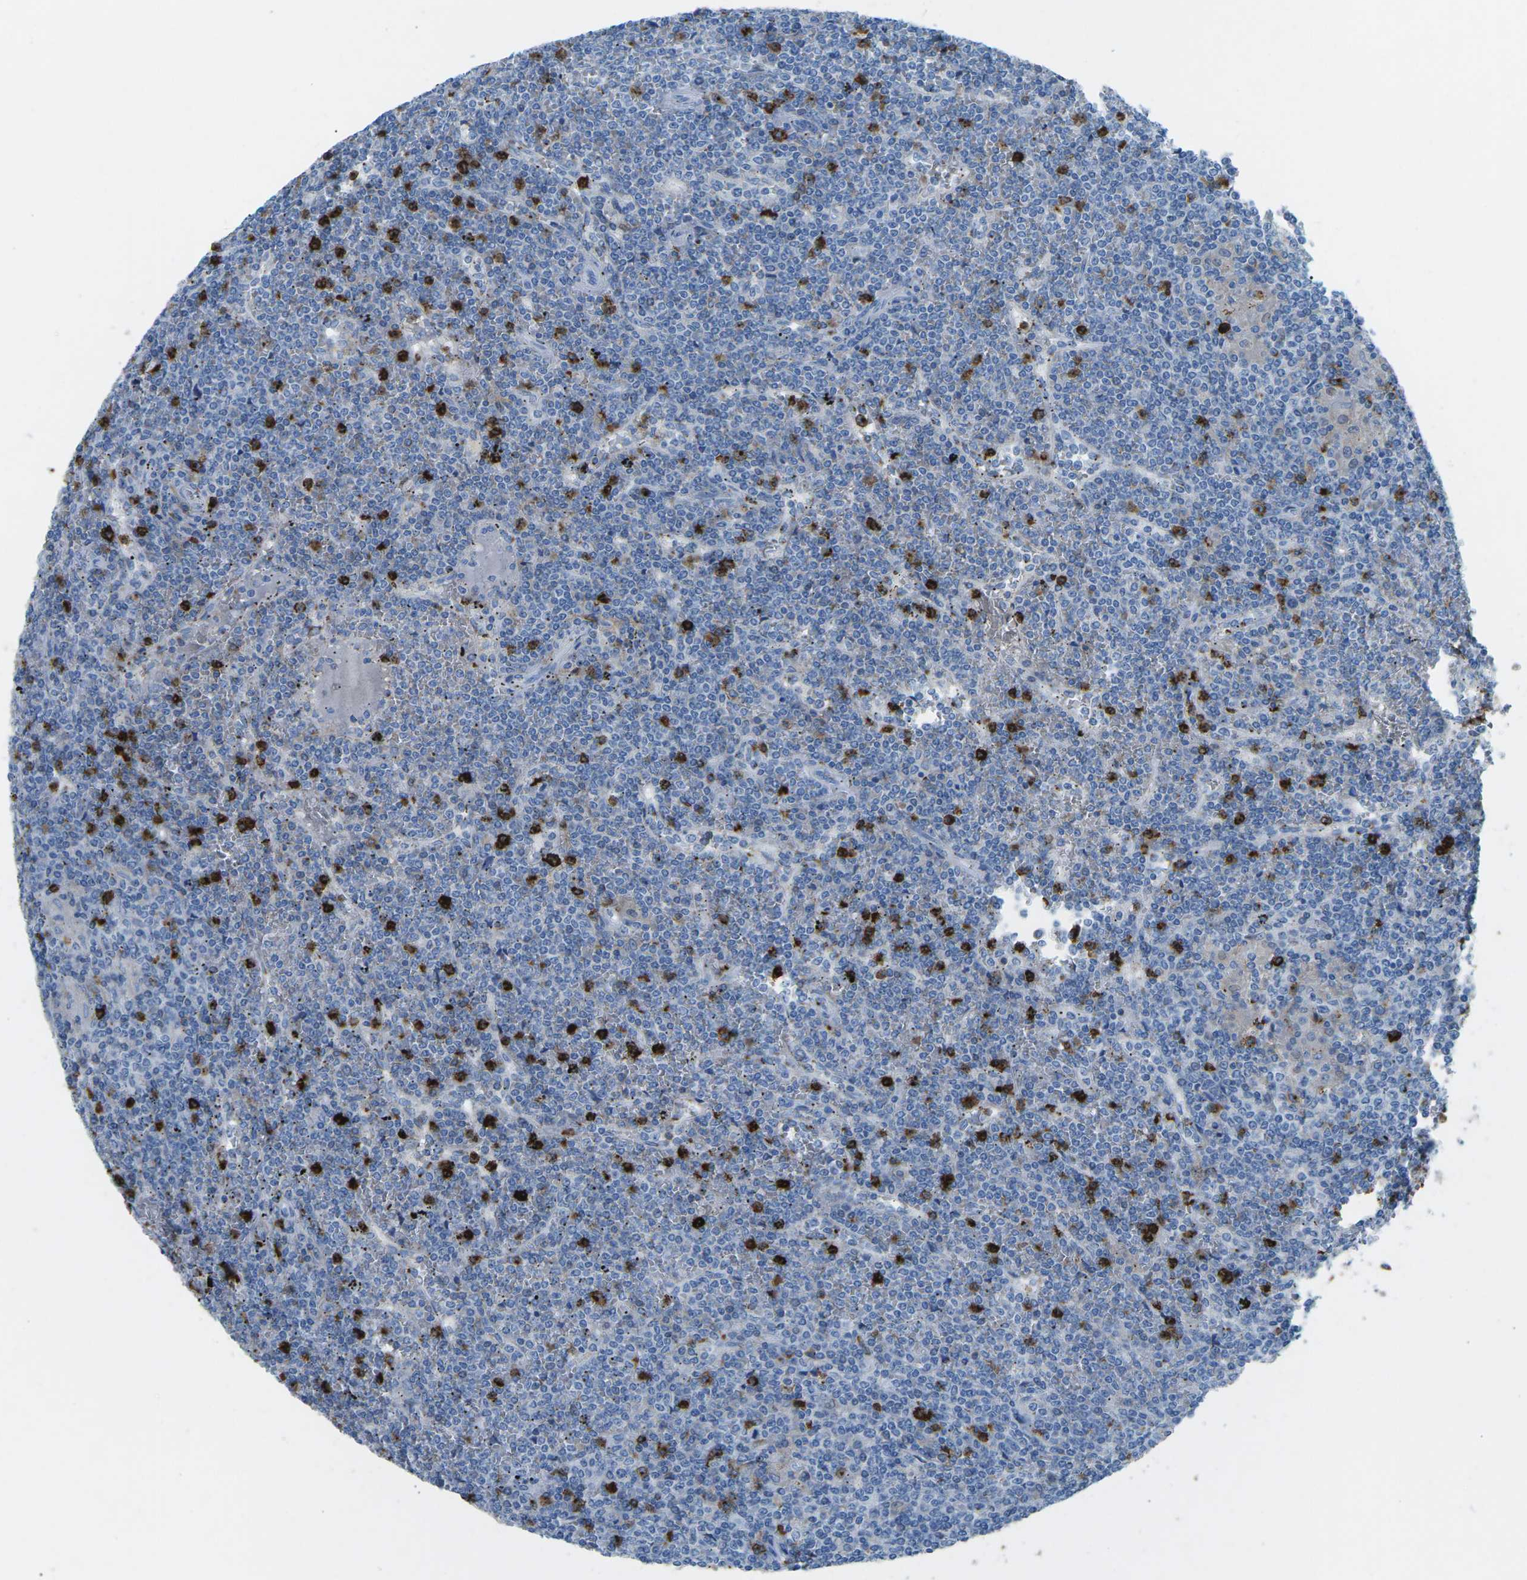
{"staining": {"intensity": "negative", "quantity": "none", "location": "none"}, "tissue": "lymphoma", "cell_type": "Tumor cells", "image_type": "cancer", "snomed": [{"axis": "morphology", "description": "Malignant lymphoma, non-Hodgkin's type, Low grade"}, {"axis": "topography", "description": "Spleen"}], "caption": "This is an immunohistochemistry histopathology image of malignant lymphoma, non-Hodgkin's type (low-grade). There is no expression in tumor cells.", "gene": "CTAGE1", "patient": {"sex": "female", "age": 19}}